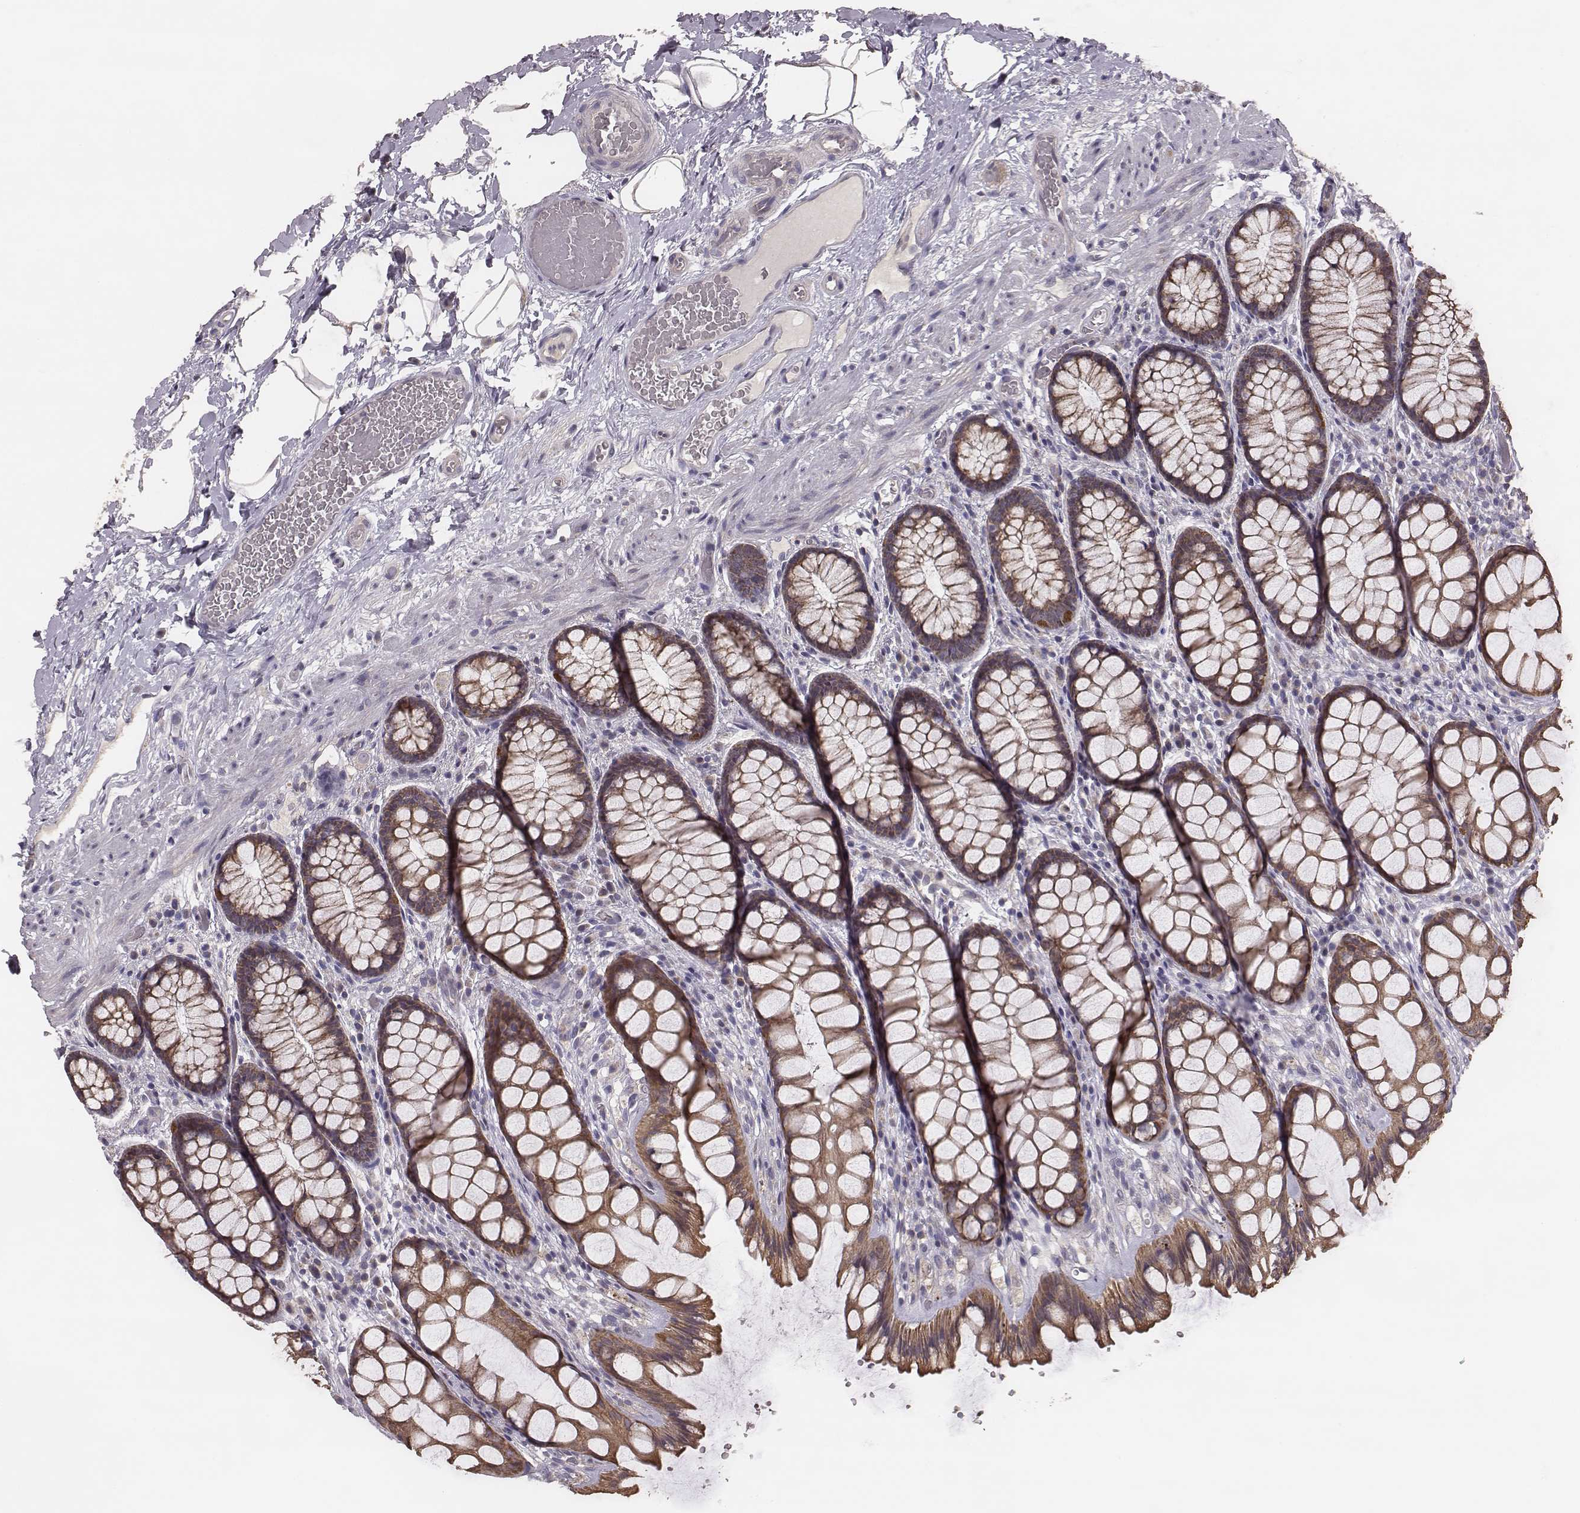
{"staining": {"intensity": "moderate", "quantity": ">75%", "location": "cytoplasmic/membranous"}, "tissue": "rectum", "cell_type": "Glandular cells", "image_type": "normal", "snomed": [{"axis": "morphology", "description": "Normal tissue, NOS"}, {"axis": "topography", "description": "Rectum"}], "caption": "Rectum stained with DAB IHC exhibits medium levels of moderate cytoplasmic/membranous expression in about >75% of glandular cells.", "gene": "HAVCR1", "patient": {"sex": "female", "age": 62}}